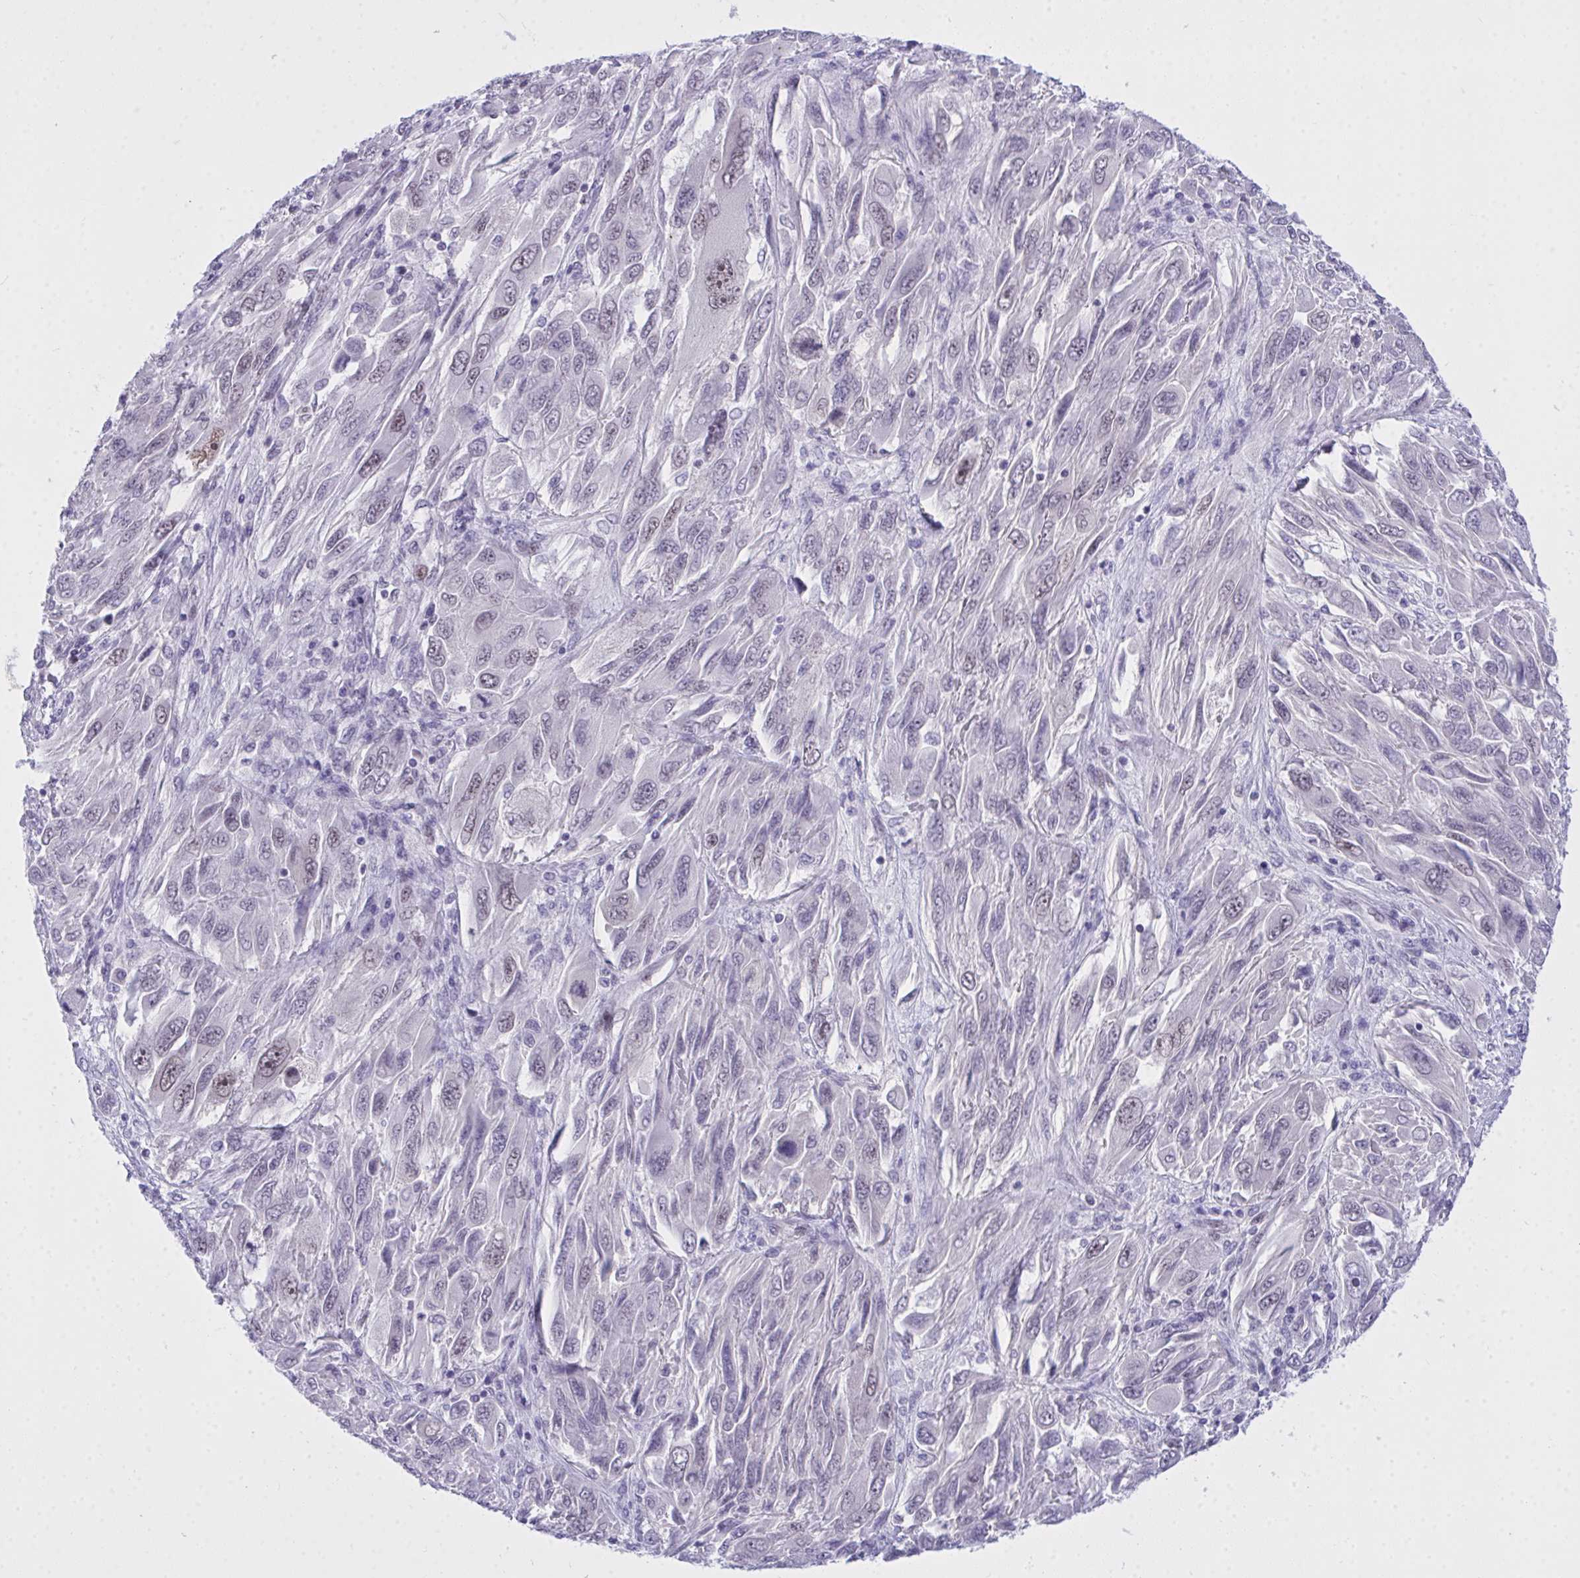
{"staining": {"intensity": "negative", "quantity": "none", "location": "none"}, "tissue": "melanoma", "cell_type": "Tumor cells", "image_type": "cancer", "snomed": [{"axis": "morphology", "description": "Malignant melanoma, NOS"}, {"axis": "topography", "description": "Skin"}], "caption": "IHC of human malignant melanoma demonstrates no positivity in tumor cells.", "gene": "TEAD4", "patient": {"sex": "female", "age": 91}}